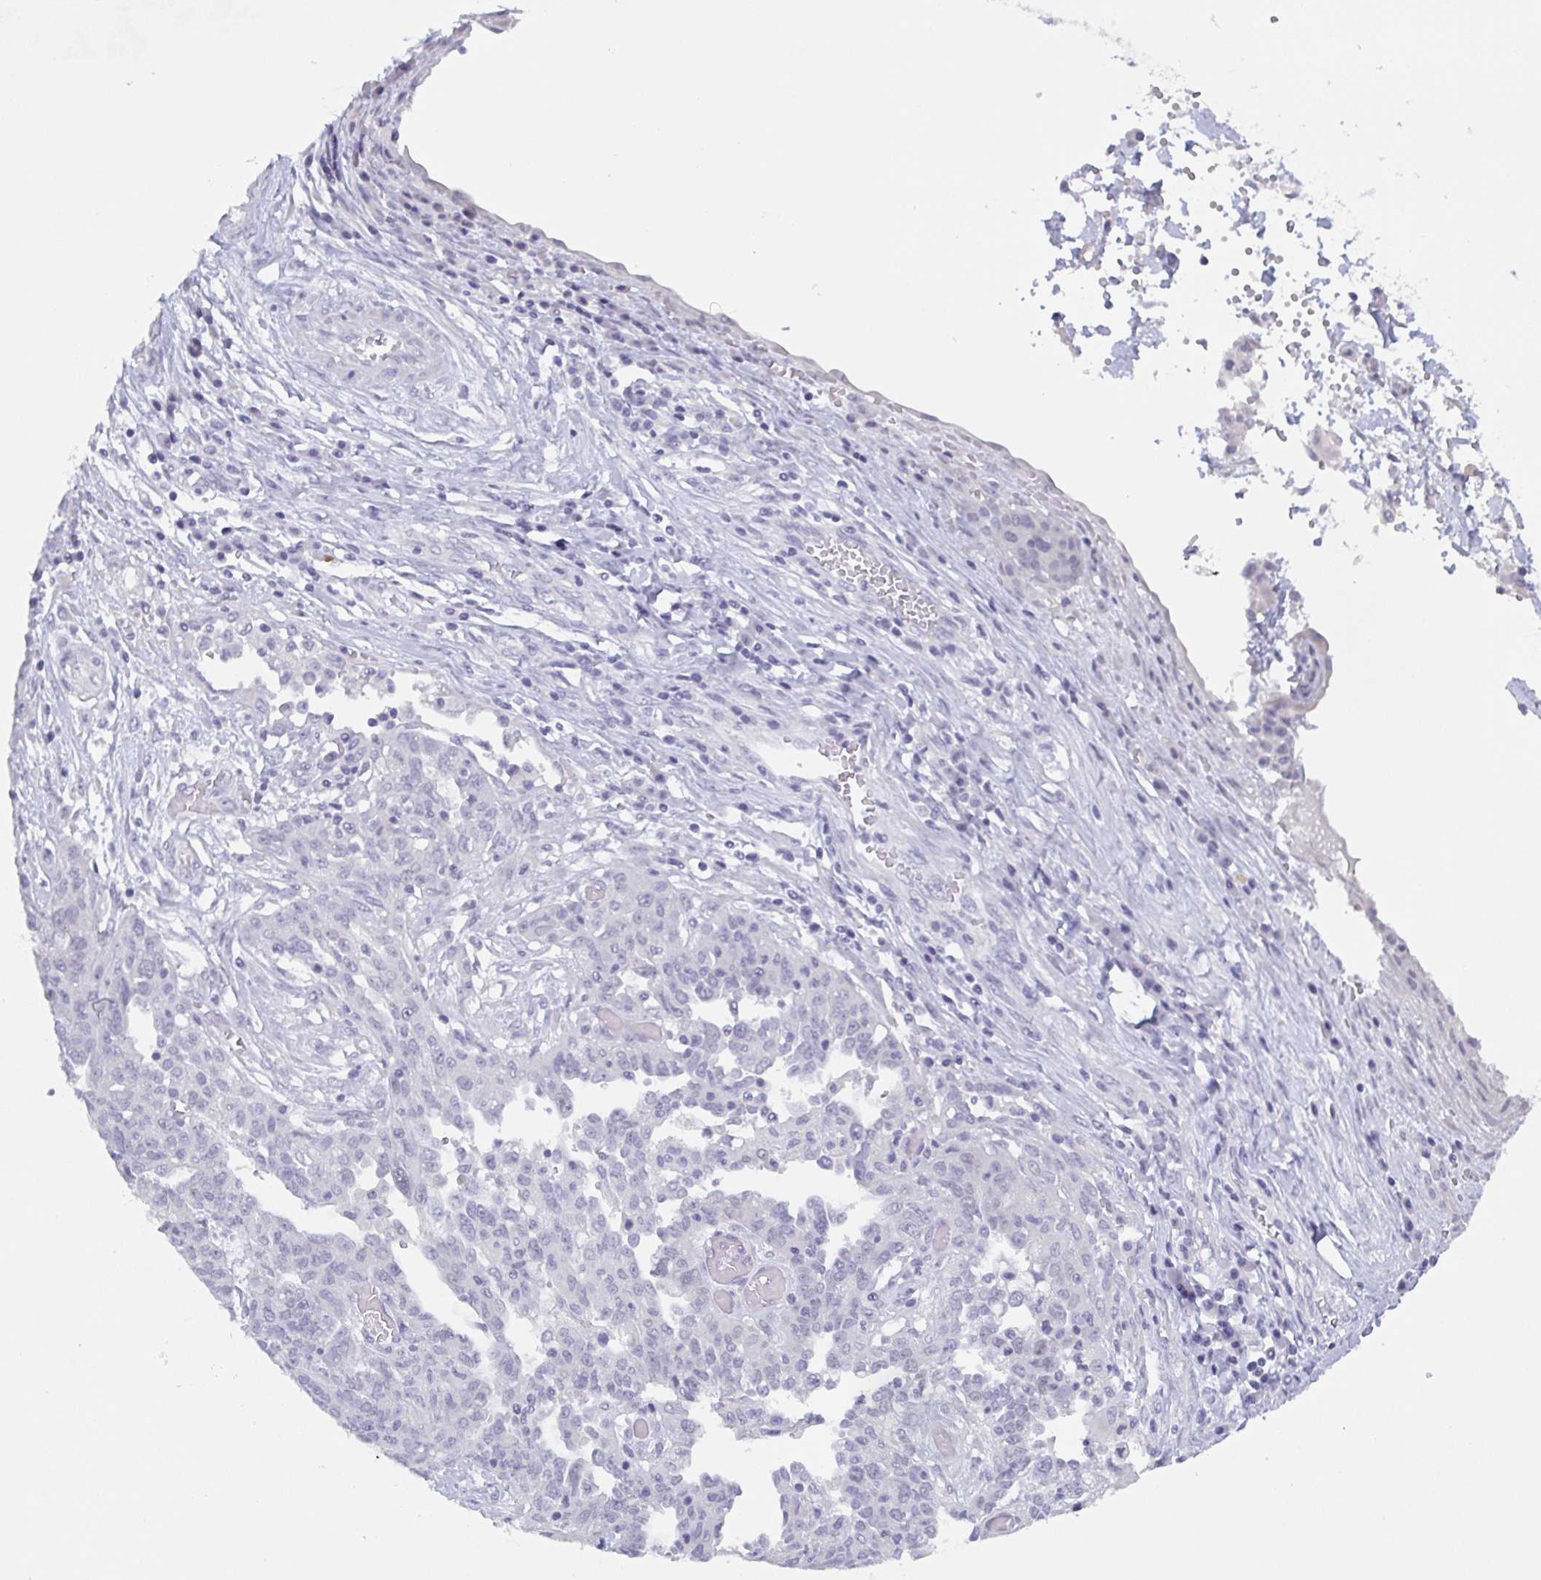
{"staining": {"intensity": "negative", "quantity": "none", "location": "none"}, "tissue": "ovarian cancer", "cell_type": "Tumor cells", "image_type": "cancer", "snomed": [{"axis": "morphology", "description": "Cystadenocarcinoma, serous, NOS"}, {"axis": "topography", "description": "Ovary"}], "caption": "This is a micrograph of immunohistochemistry staining of serous cystadenocarcinoma (ovarian), which shows no staining in tumor cells.", "gene": "DYDC2", "patient": {"sex": "female", "age": 67}}